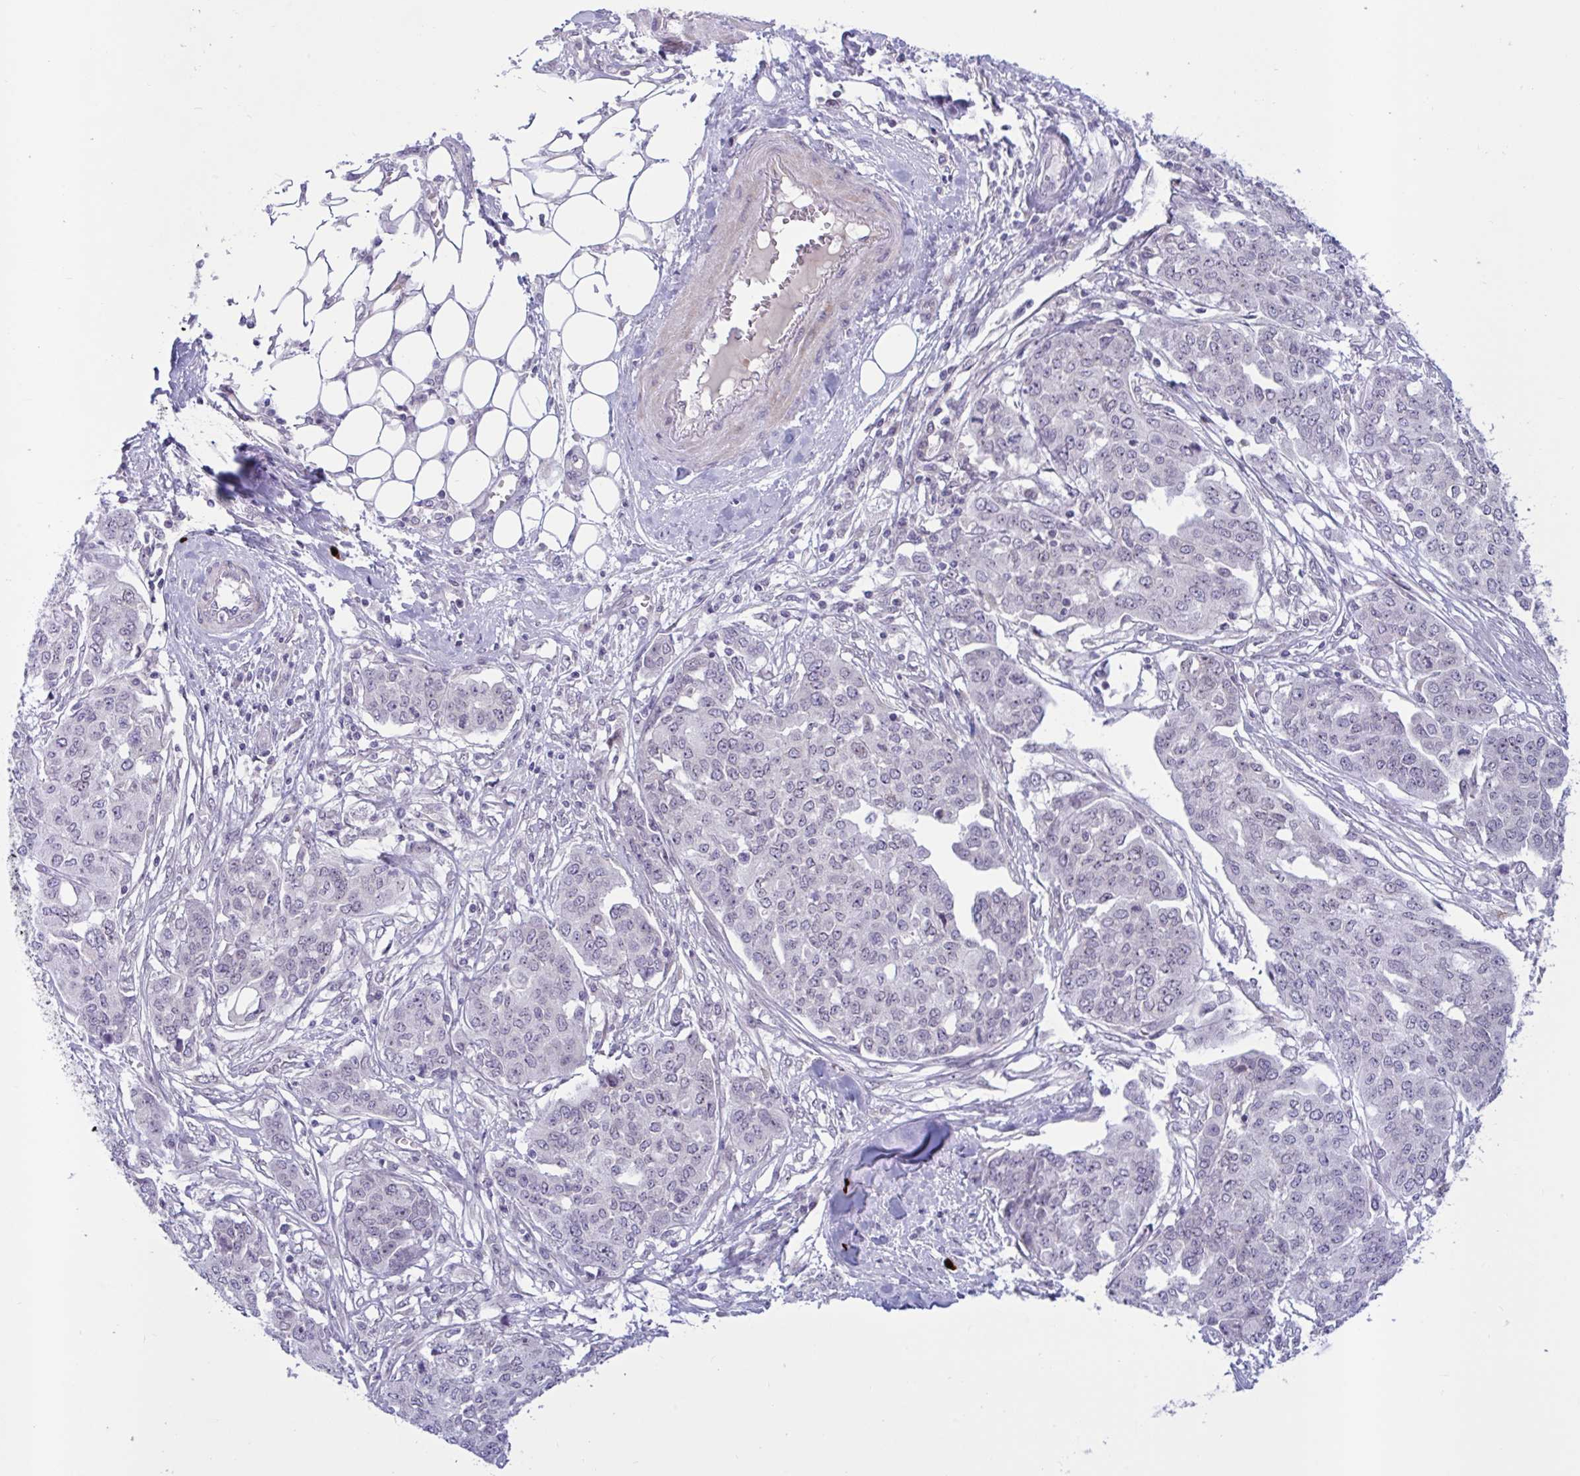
{"staining": {"intensity": "negative", "quantity": "none", "location": "none"}, "tissue": "ovarian cancer", "cell_type": "Tumor cells", "image_type": "cancer", "snomed": [{"axis": "morphology", "description": "Cystadenocarcinoma, serous, NOS"}, {"axis": "topography", "description": "Soft tissue"}, {"axis": "topography", "description": "Ovary"}], "caption": "Serous cystadenocarcinoma (ovarian) stained for a protein using IHC displays no staining tumor cells.", "gene": "DOCK11", "patient": {"sex": "female", "age": 57}}